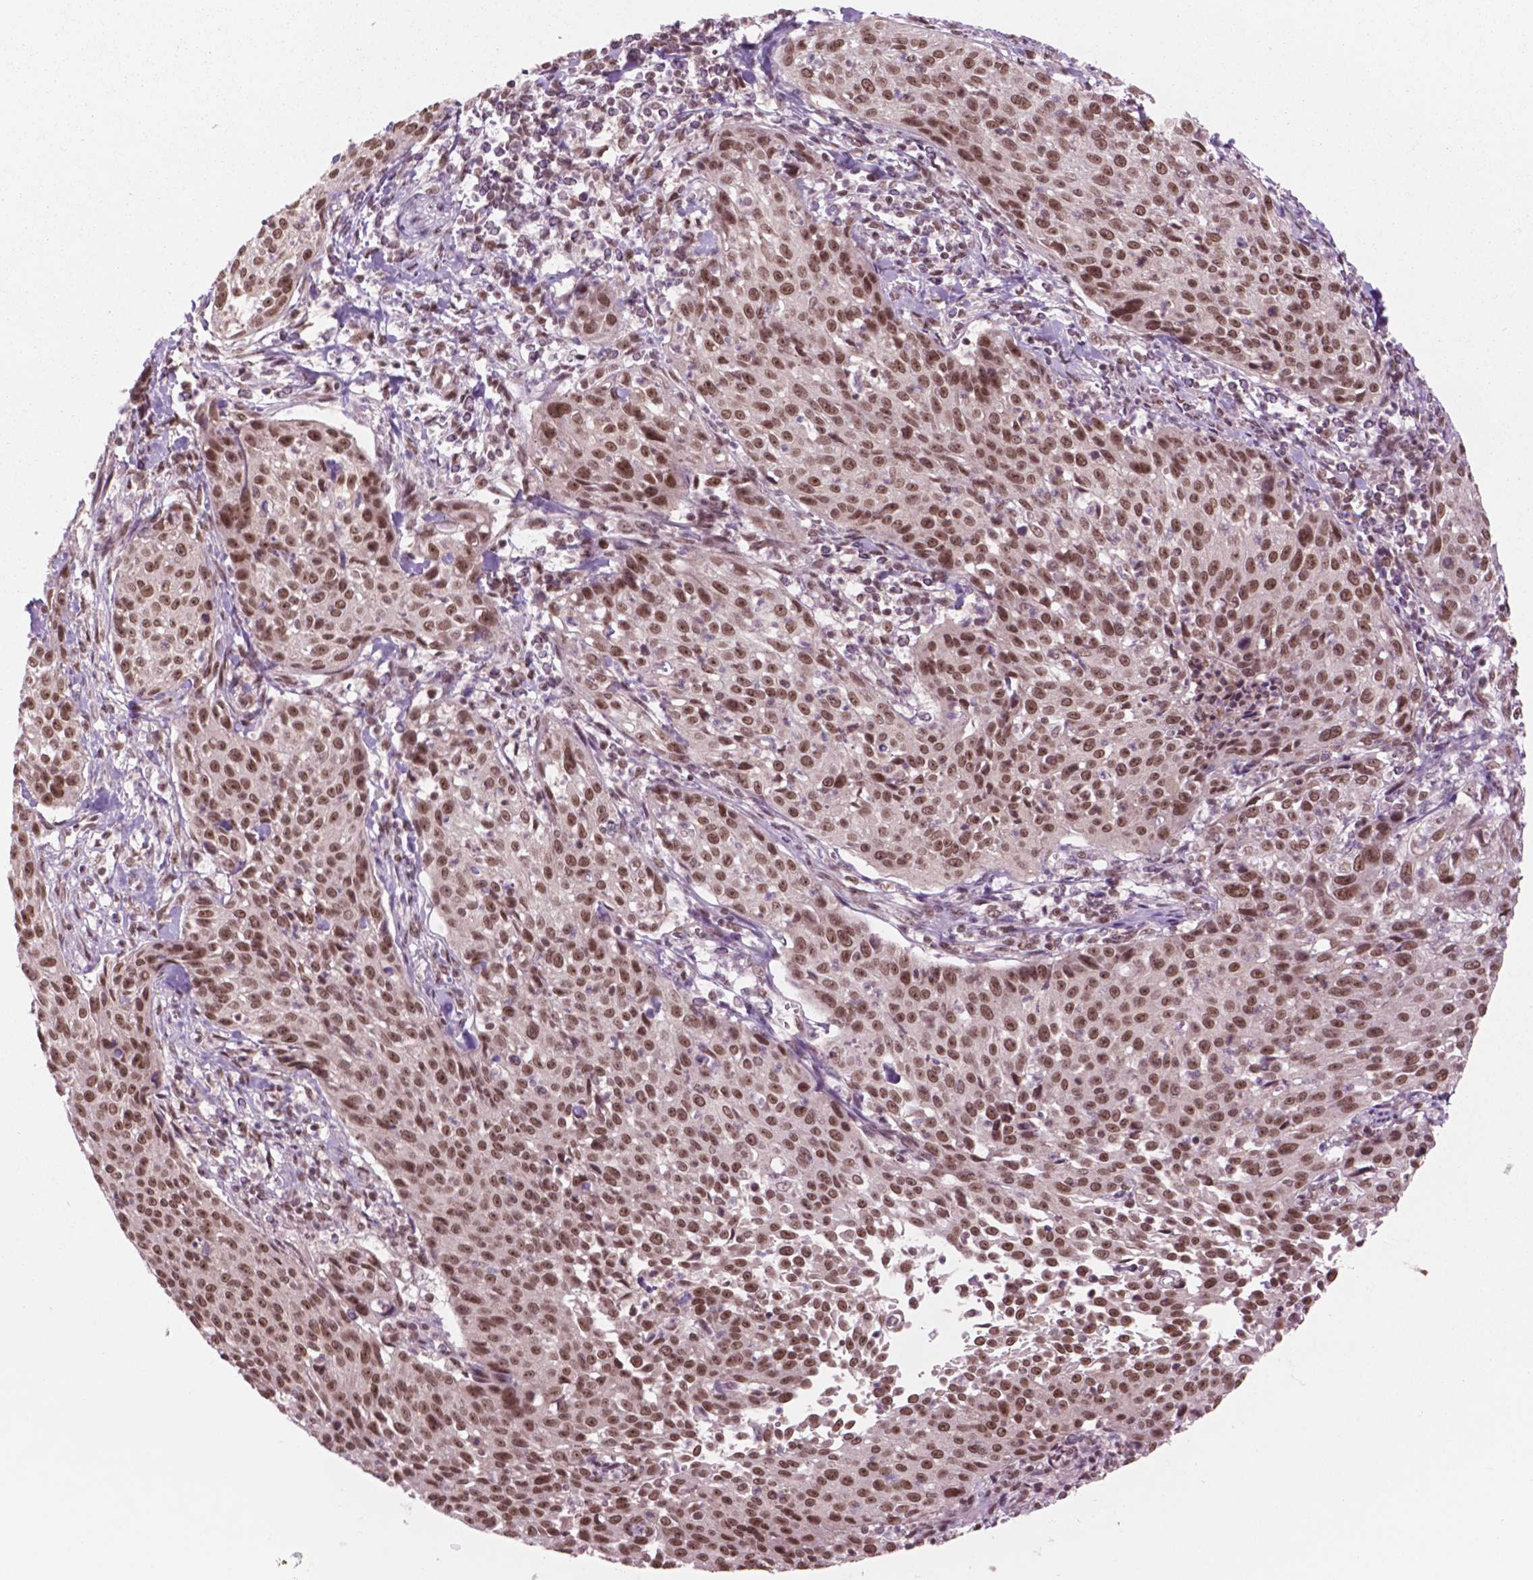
{"staining": {"intensity": "moderate", "quantity": ">75%", "location": "nuclear"}, "tissue": "cervical cancer", "cell_type": "Tumor cells", "image_type": "cancer", "snomed": [{"axis": "morphology", "description": "Squamous cell carcinoma, NOS"}, {"axis": "topography", "description": "Cervix"}], "caption": "Protein staining shows moderate nuclear staining in approximately >75% of tumor cells in cervical cancer.", "gene": "POLR2E", "patient": {"sex": "female", "age": 26}}